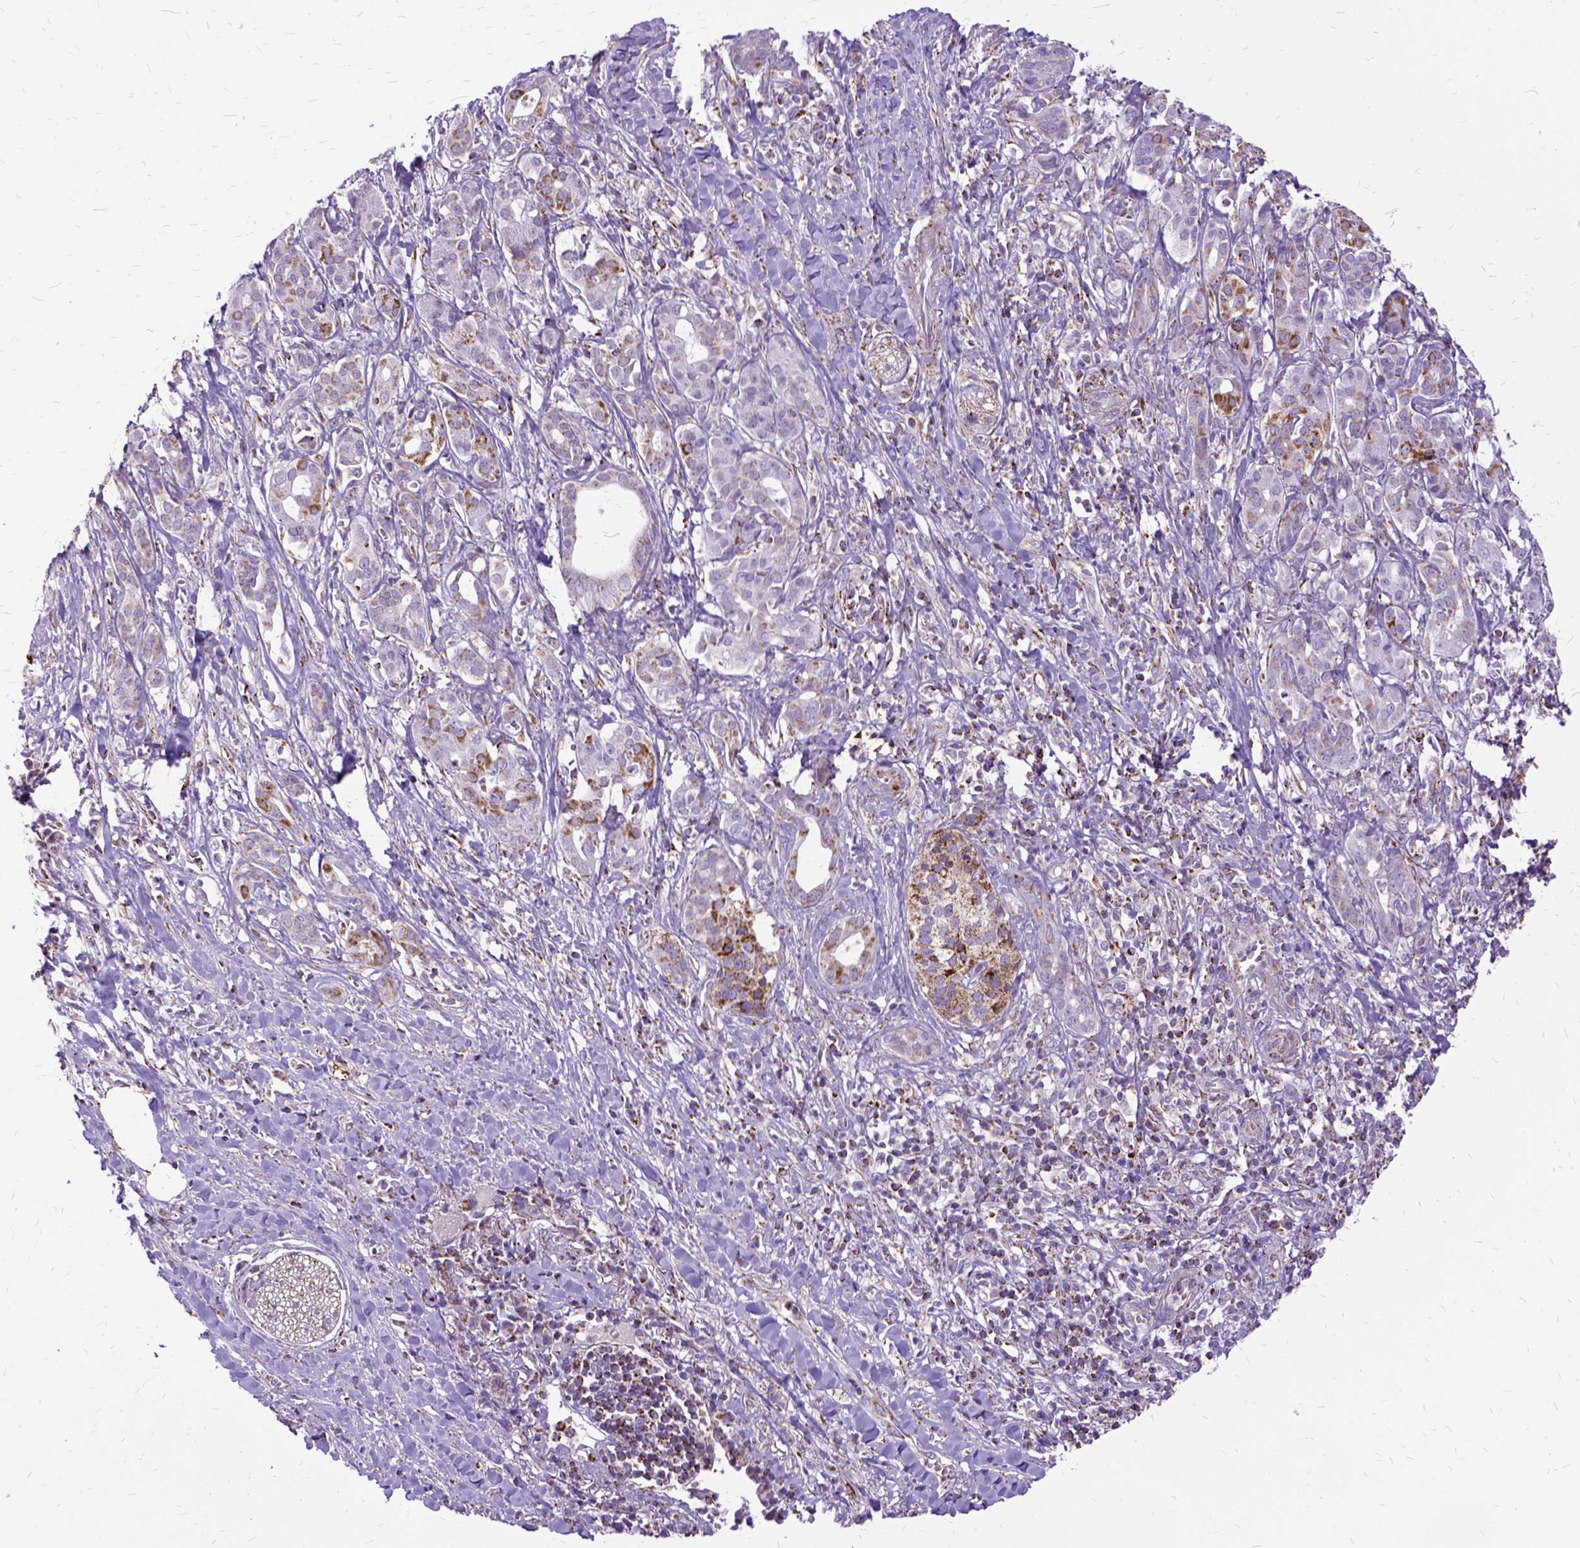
{"staining": {"intensity": "negative", "quantity": "none", "location": "none"}, "tissue": "pancreatic cancer", "cell_type": "Tumor cells", "image_type": "cancer", "snomed": [{"axis": "morphology", "description": "Adenocarcinoma, NOS"}, {"axis": "topography", "description": "Pancreas"}], "caption": "Immunohistochemistry of human pancreatic adenocarcinoma shows no expression in tumor cells.", "gene": "OXCT1", "patient": {"sex": "male", "age": 61}}